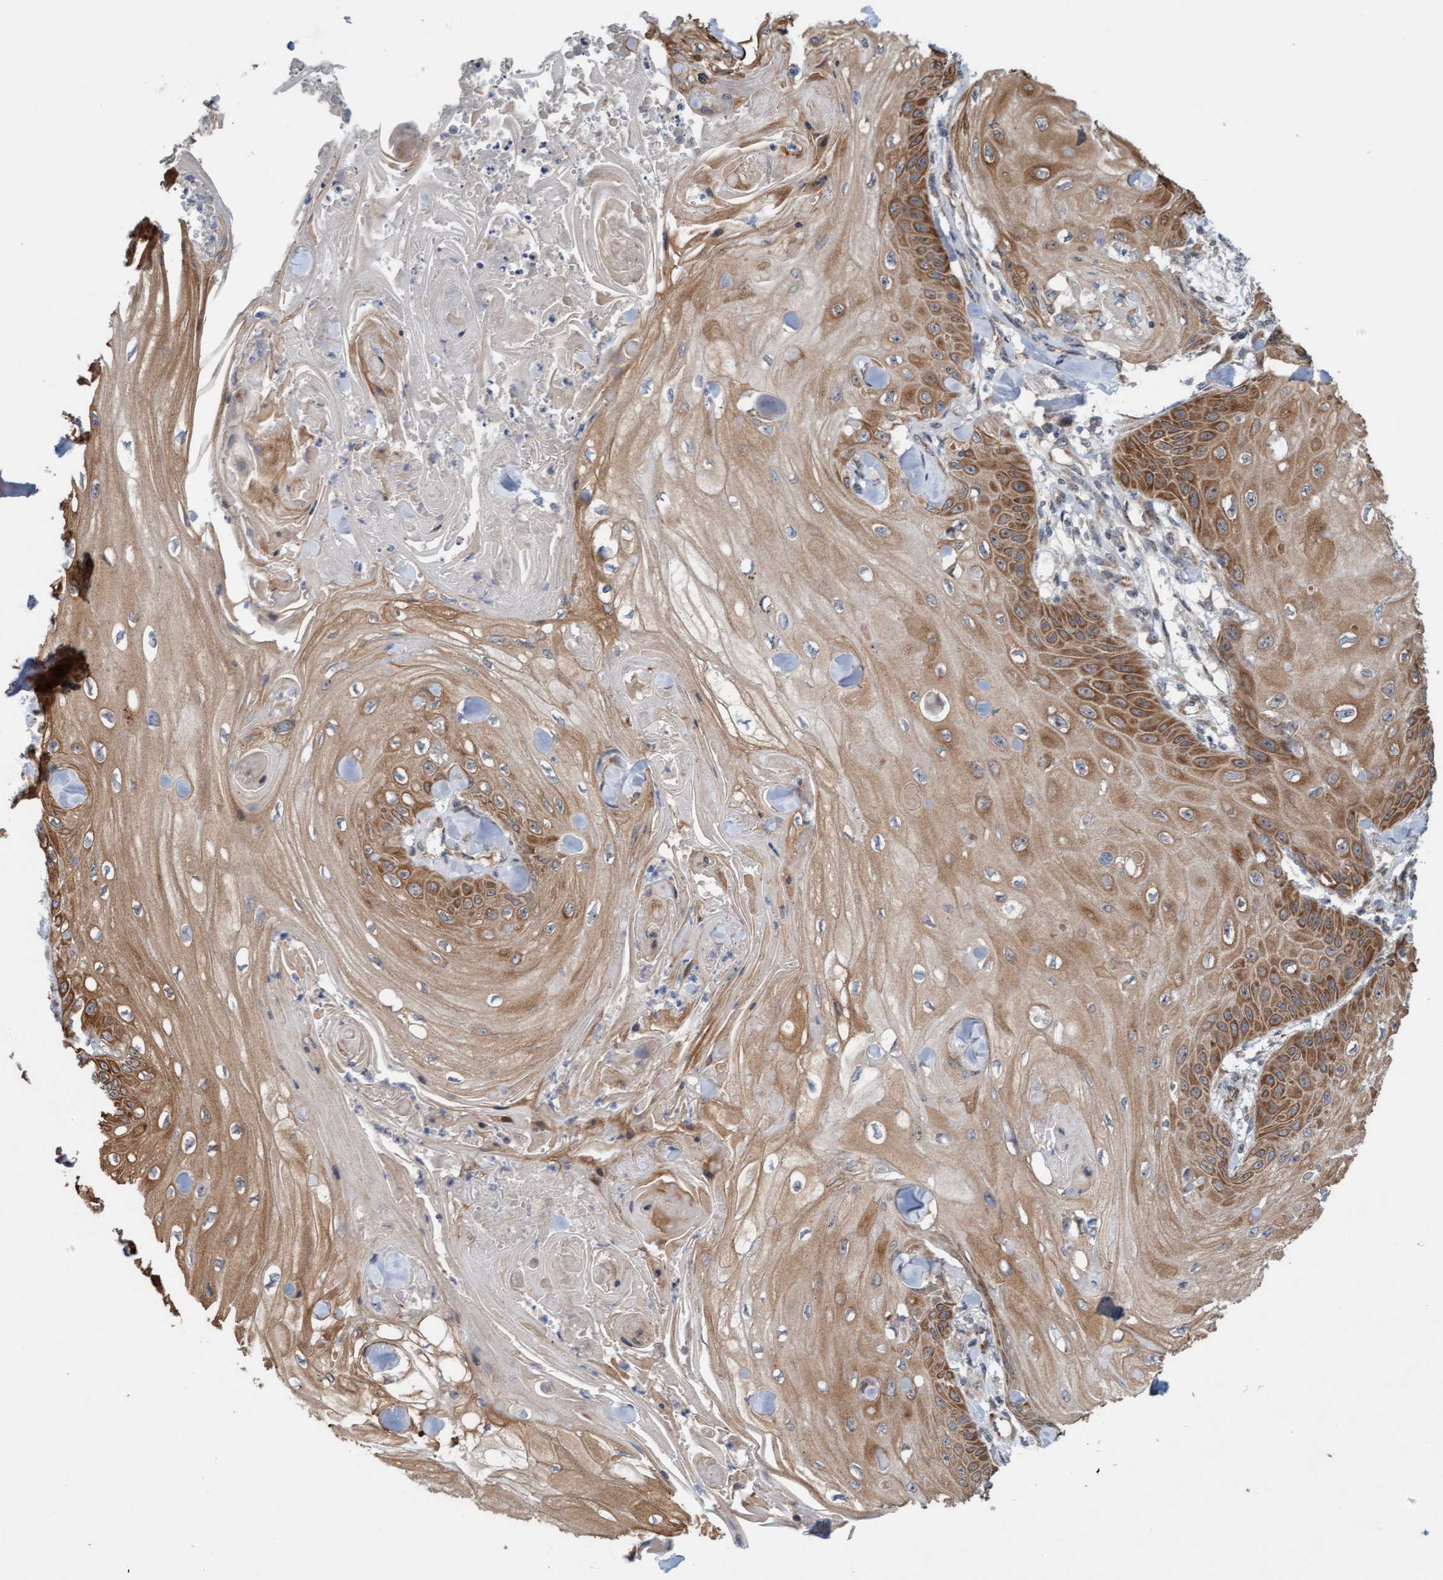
{"staining": {"intensity": "moderate", "quantity": ">75%", "location": "cytoplasmic/membranous"}, "tissue": "skin cancer", "cell_type": "Tumor cells", "image_type": "cancer", "snomed": [{"axis": "morphology", "description": "Squamous cell carcinoma, NOS"}, {"axis": "topography", "description": "Skin"}], "caption": "A brown stain labels moderate cytoplasmic/membranous staining of a protein in skin cancer (squamous cell carcinoma) tumor cells. (Stains: DAB (3,3'-diaminobenzidine) in brown, nuclei in blue, Microscopy: brightfield microscopy at high magnification).", "gene": "ZNF566", "patient": {"sex": "male", "age": 74}}